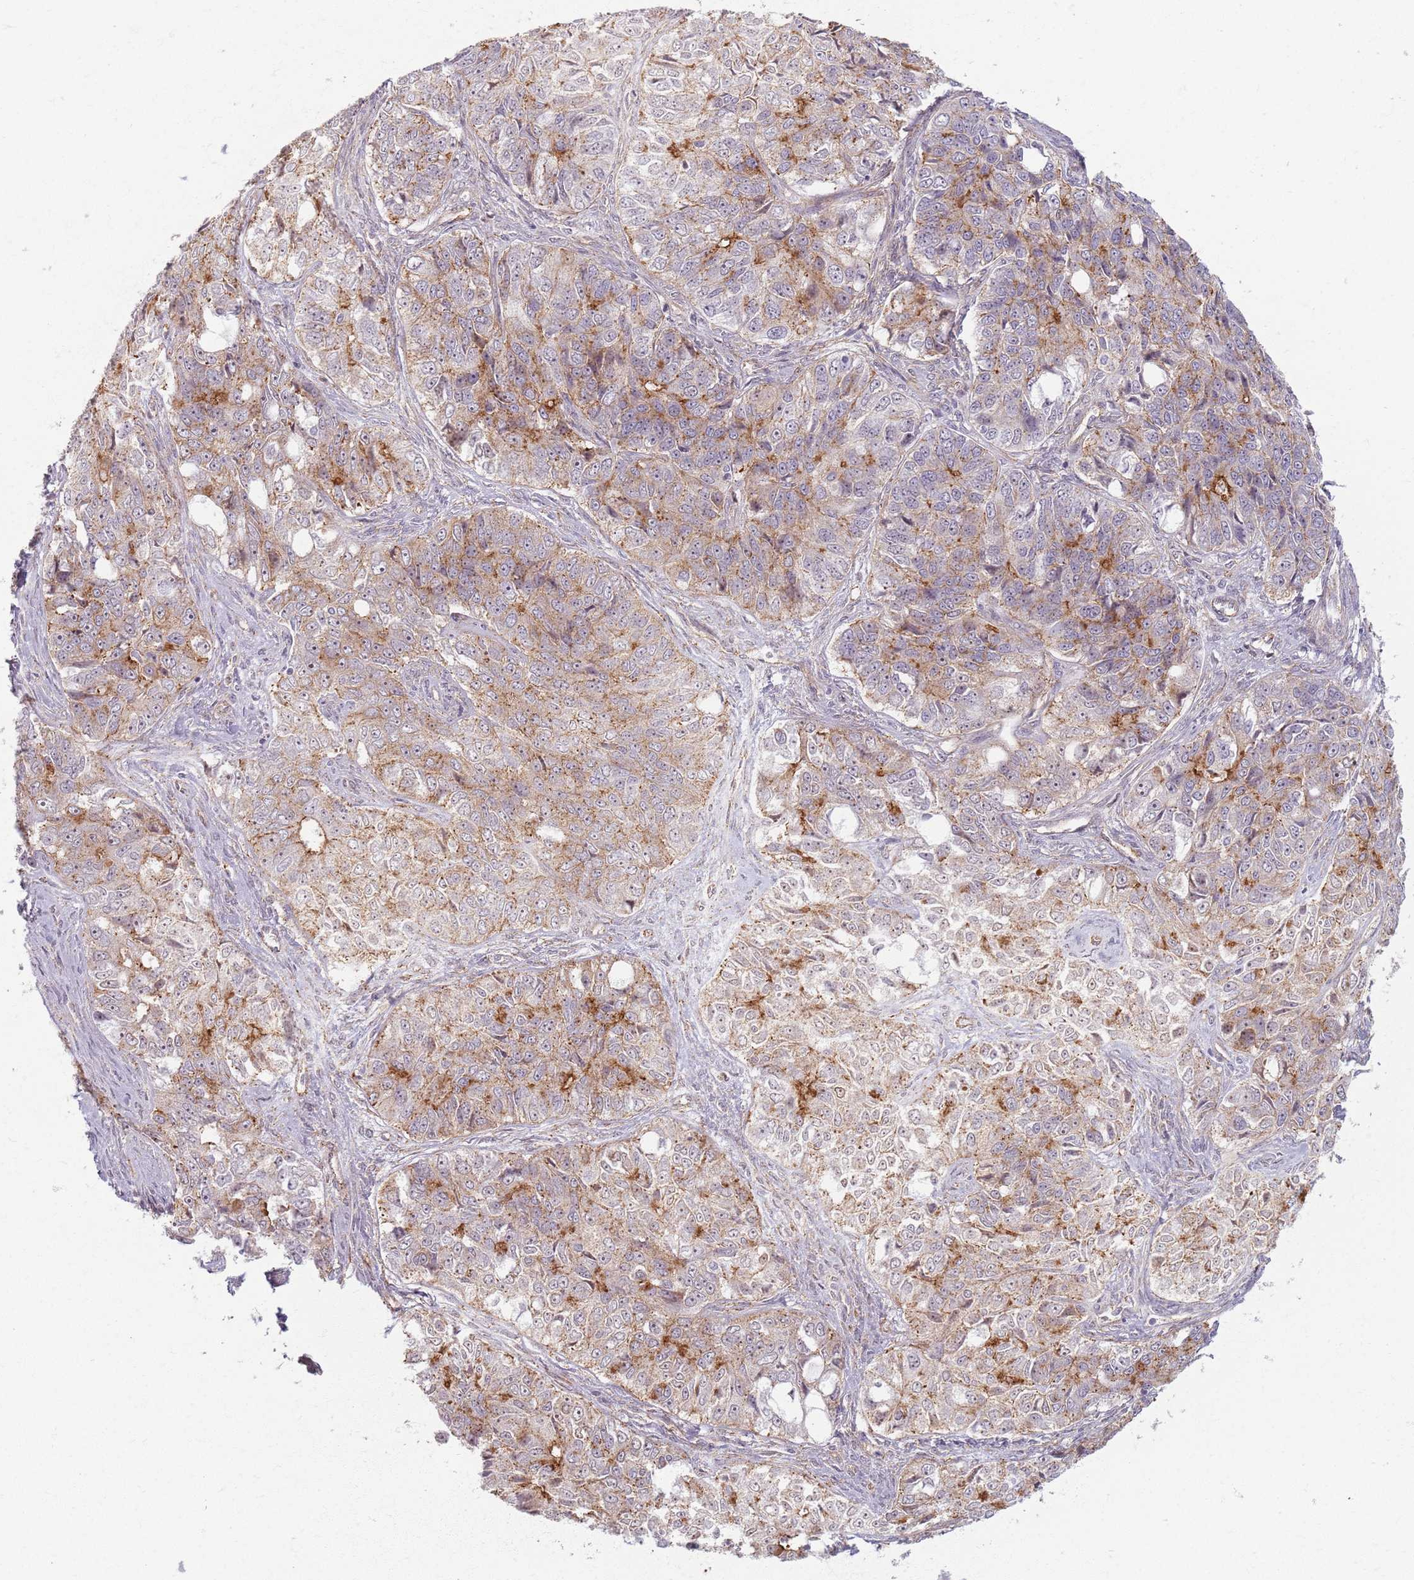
{"staining": {"intensity": "moderate", "quantity": "25%-75%", "location": "cytoplasmic/membranous"}, "tissue": "ovarian cancer", "cell_type": "Tumor cells", "image_type": "cancer", "snomed": [{"axis": "morphology", "description": "Carcinoma, endometroid"}, {"axis": "topography", "description": "Ovary"}], "caption": "Moderate cytoplasmic/membranous protein expression is appreciated in approximately 25%-75% of tumor cells in ovarian cancer. (DAB (3,3'-diaminobenzidine) IHC, brown staining for protein, blue staining for nuclei).", "gene": "KCNA5", "patient": {"sex": "female", "age": 51}}